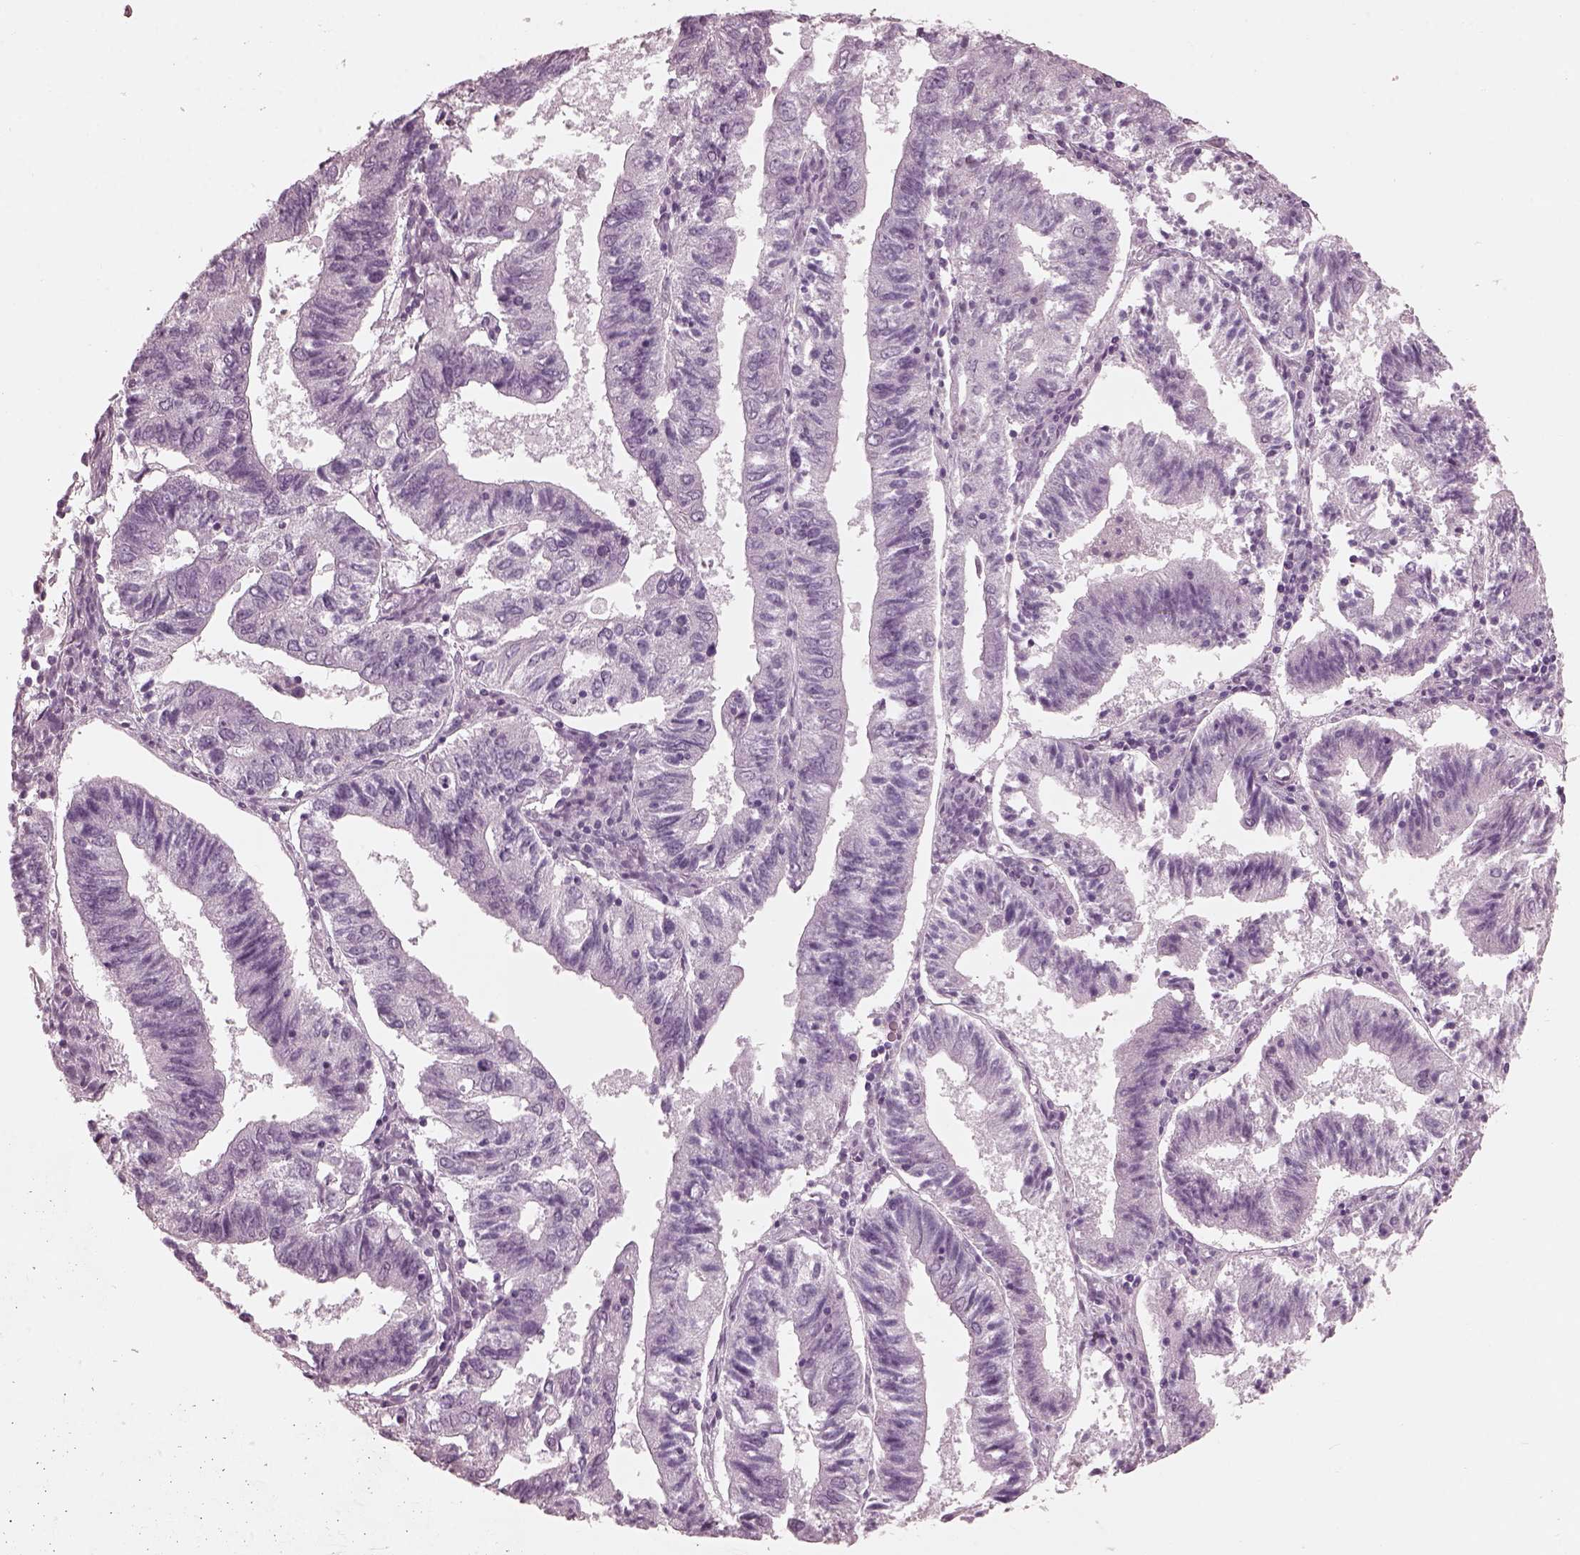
{"staining": {"intensity": "negative", "quantity": "none", "location": "none"}, "tissue": "endometrial cancer", "cell_type": "Tumor cells", "image_type": "cancer", "snomed": [{"axis": "morphology", "description": "Adenocarcinoma, NOS"}, {"axis": "topography", "description": "Endometrium"}], "caption": "Histopathology image shows no protein expression in tumor cells of endometrial adenocarcinoma tissue.", "gene": "FABP9", "patient": {"sex": "female", "age": 82}}